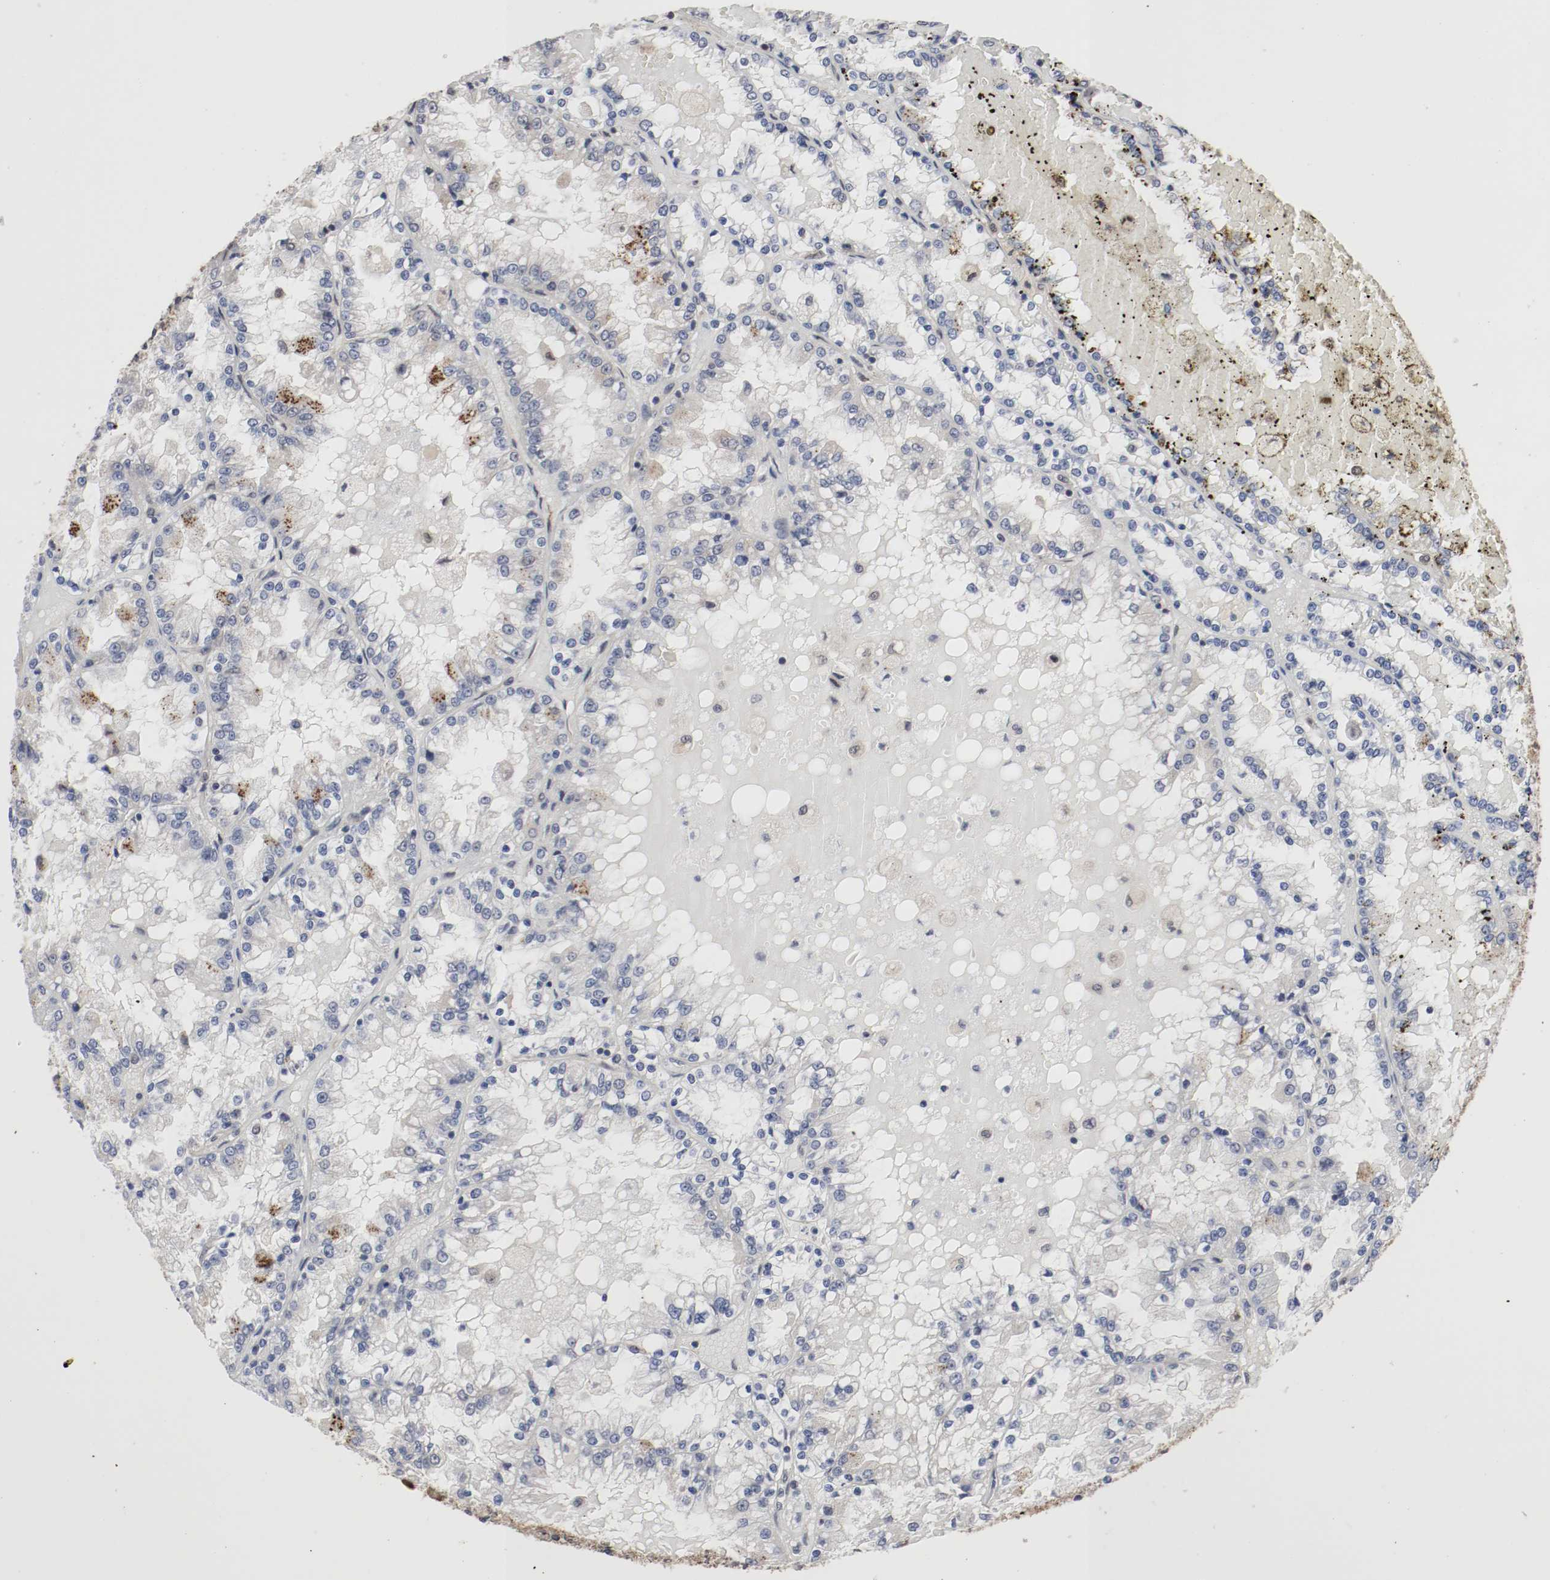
{"staining": {"intensity": "negative", "quantity": "none", "location": "none"}, "tissue": "renal cancer", "cell_type": "Tumor cells", "image_type": "cancer", "snomed": [{"axis": "morphology", "description": "Adenocarcinoma, NOS"}, {"axis": "topography", "description": "Kidney"}], "caption": "This is a image of IHC staining of renal adenocarcinoma, which shows no positivity in tumor cells.", "gene": "AFG3L2", "patient": {"sex": "female", "age": 56}}